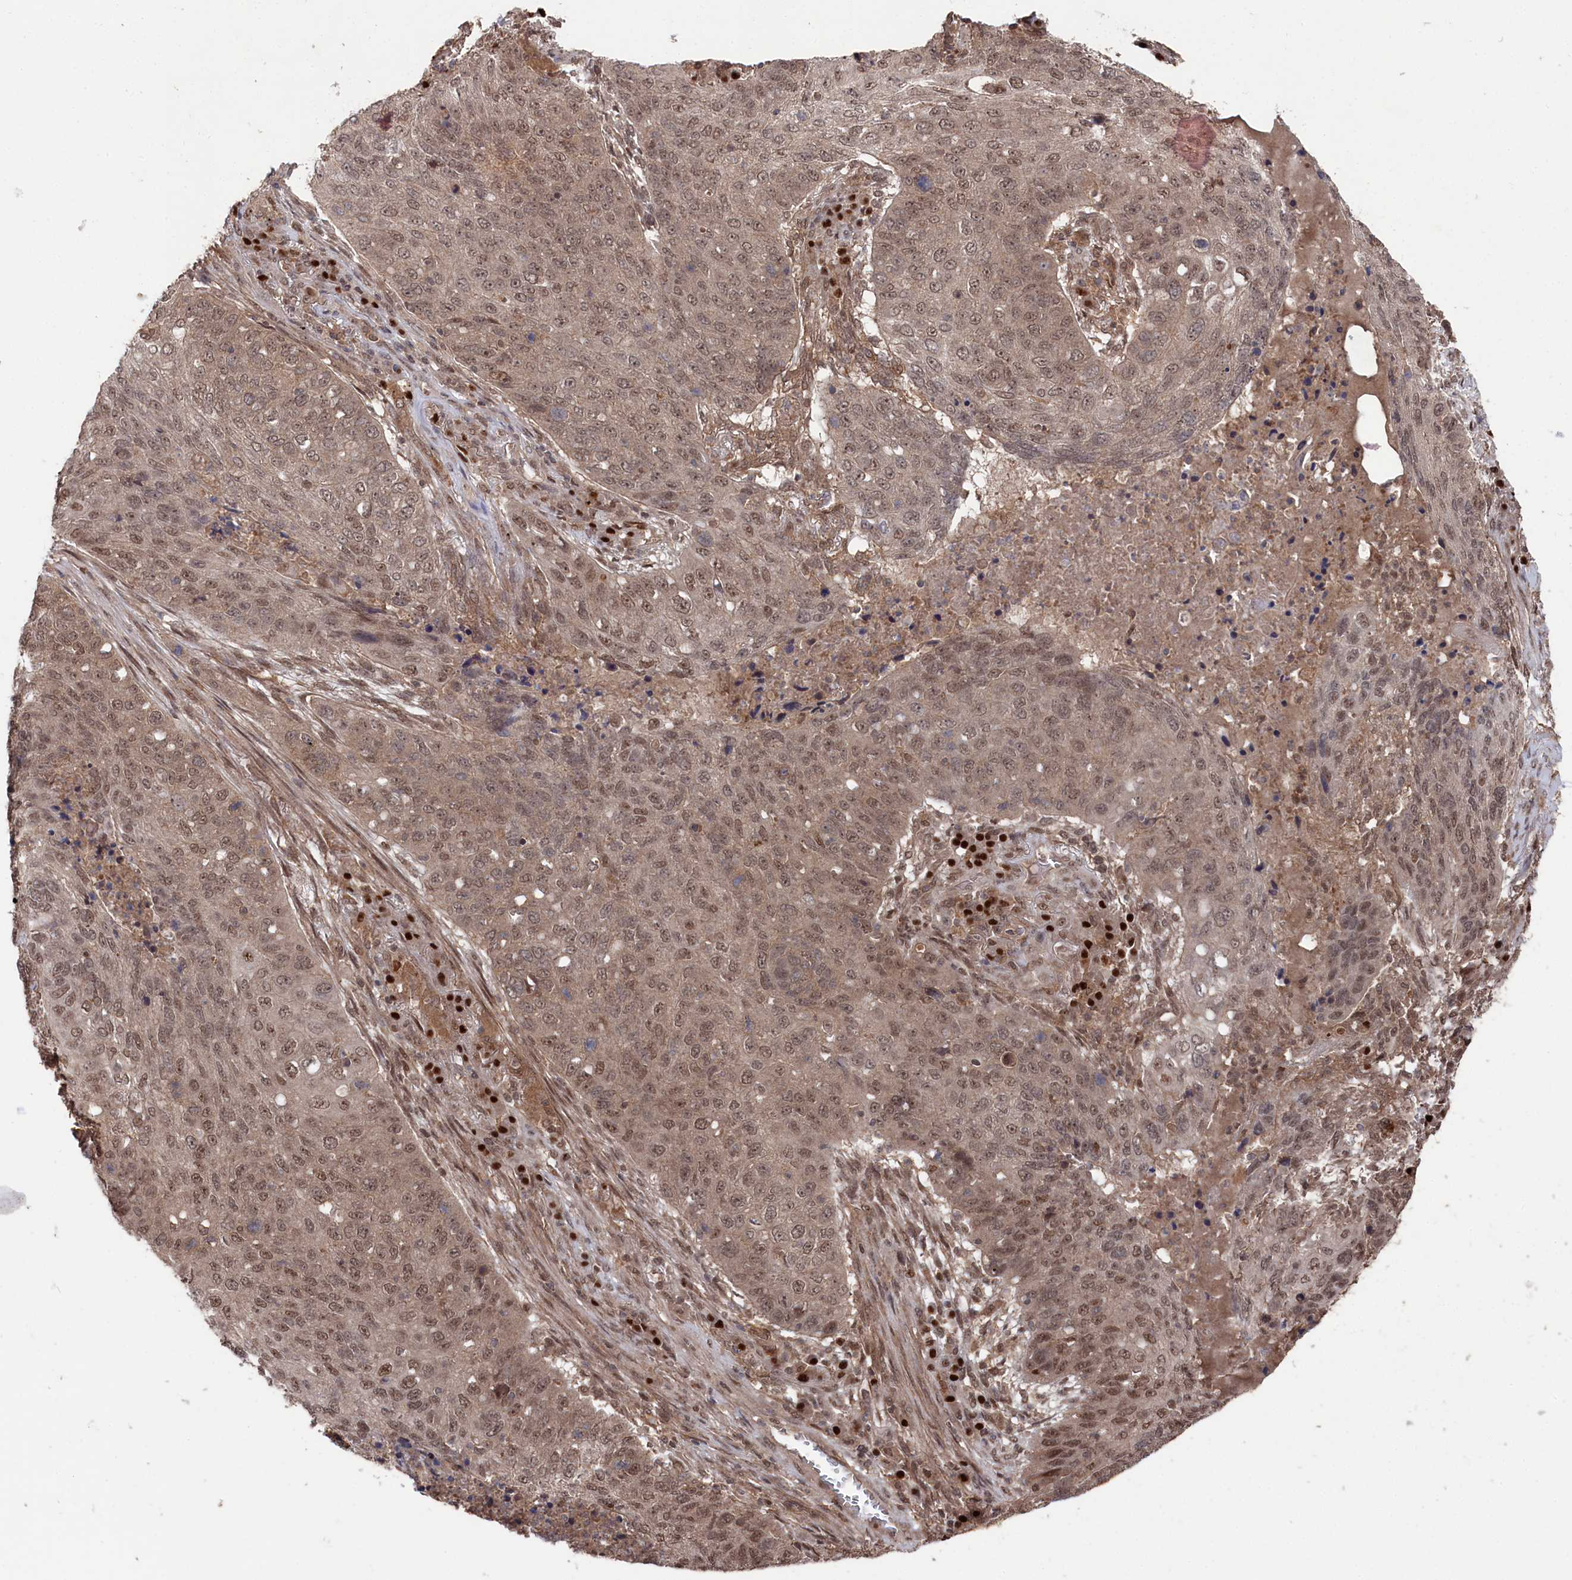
{"staining": {"intensity": "moderate", "quantity": ">75%", "location": "nuclear"}, "tissue": "lung cancer", "cell_type": "Tumor cells", "image_type": "cancer", "snomed": [{"axis": "morphology", "description": "Squamous cell carcinoma, NOS"}, {"axis": "topography", "description": "Lung"}], "caption": "DAB immunohistochemical staining of squamous cell carcinoma (lung) reveals moderate nuclear protein positivity in about >75% of tumor cells. (DAB (3,3'-diaminobenzidine) IHC with brightfield microscopy, high magnification).", "gene": "BORCS7", "patient": {"sex": "female", "age": 63}}